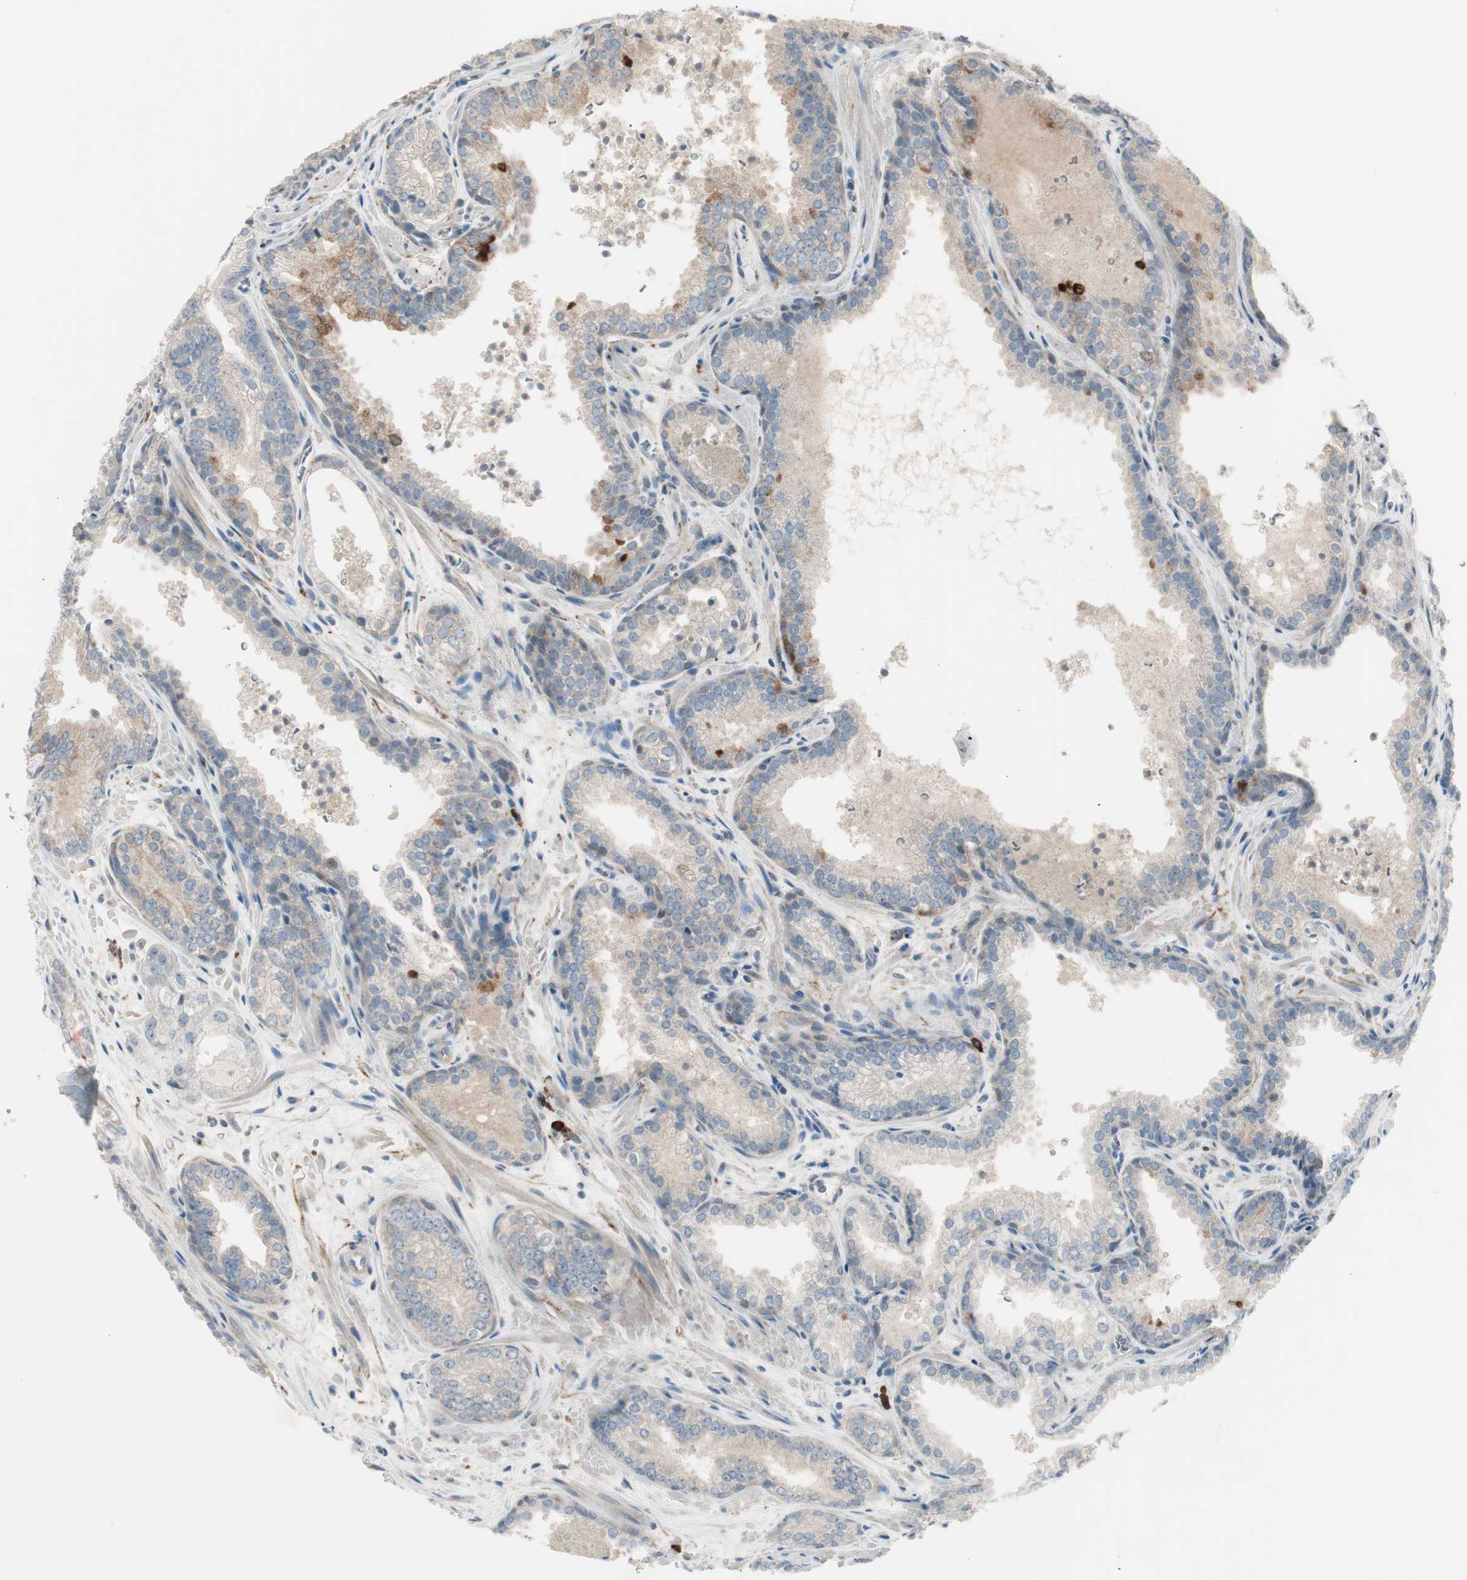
{"staining": {"intensity": "weak", "quantity": ">75%", "location": "cytoplasmic/membranous"}, "tissue": "prostate cancer", "cell_type": "Tumor cells", "image_type": "cancer", "snomed": [{"axis": "morphology", "description": "Adenocarcinoma, Low grade"}, {"axis": "topography", "description": "Prostate"}], "caption": "A high-resolution photomicrograph shows IHC staining of adenocarcinoma (low-grade) (prostate), which demonstrates weak cytoplasmic/membranous positivity in approximately >75% of tumor cells.", "gene": "MAPRE3", "patient": {"sex": "male", "age": 60}}